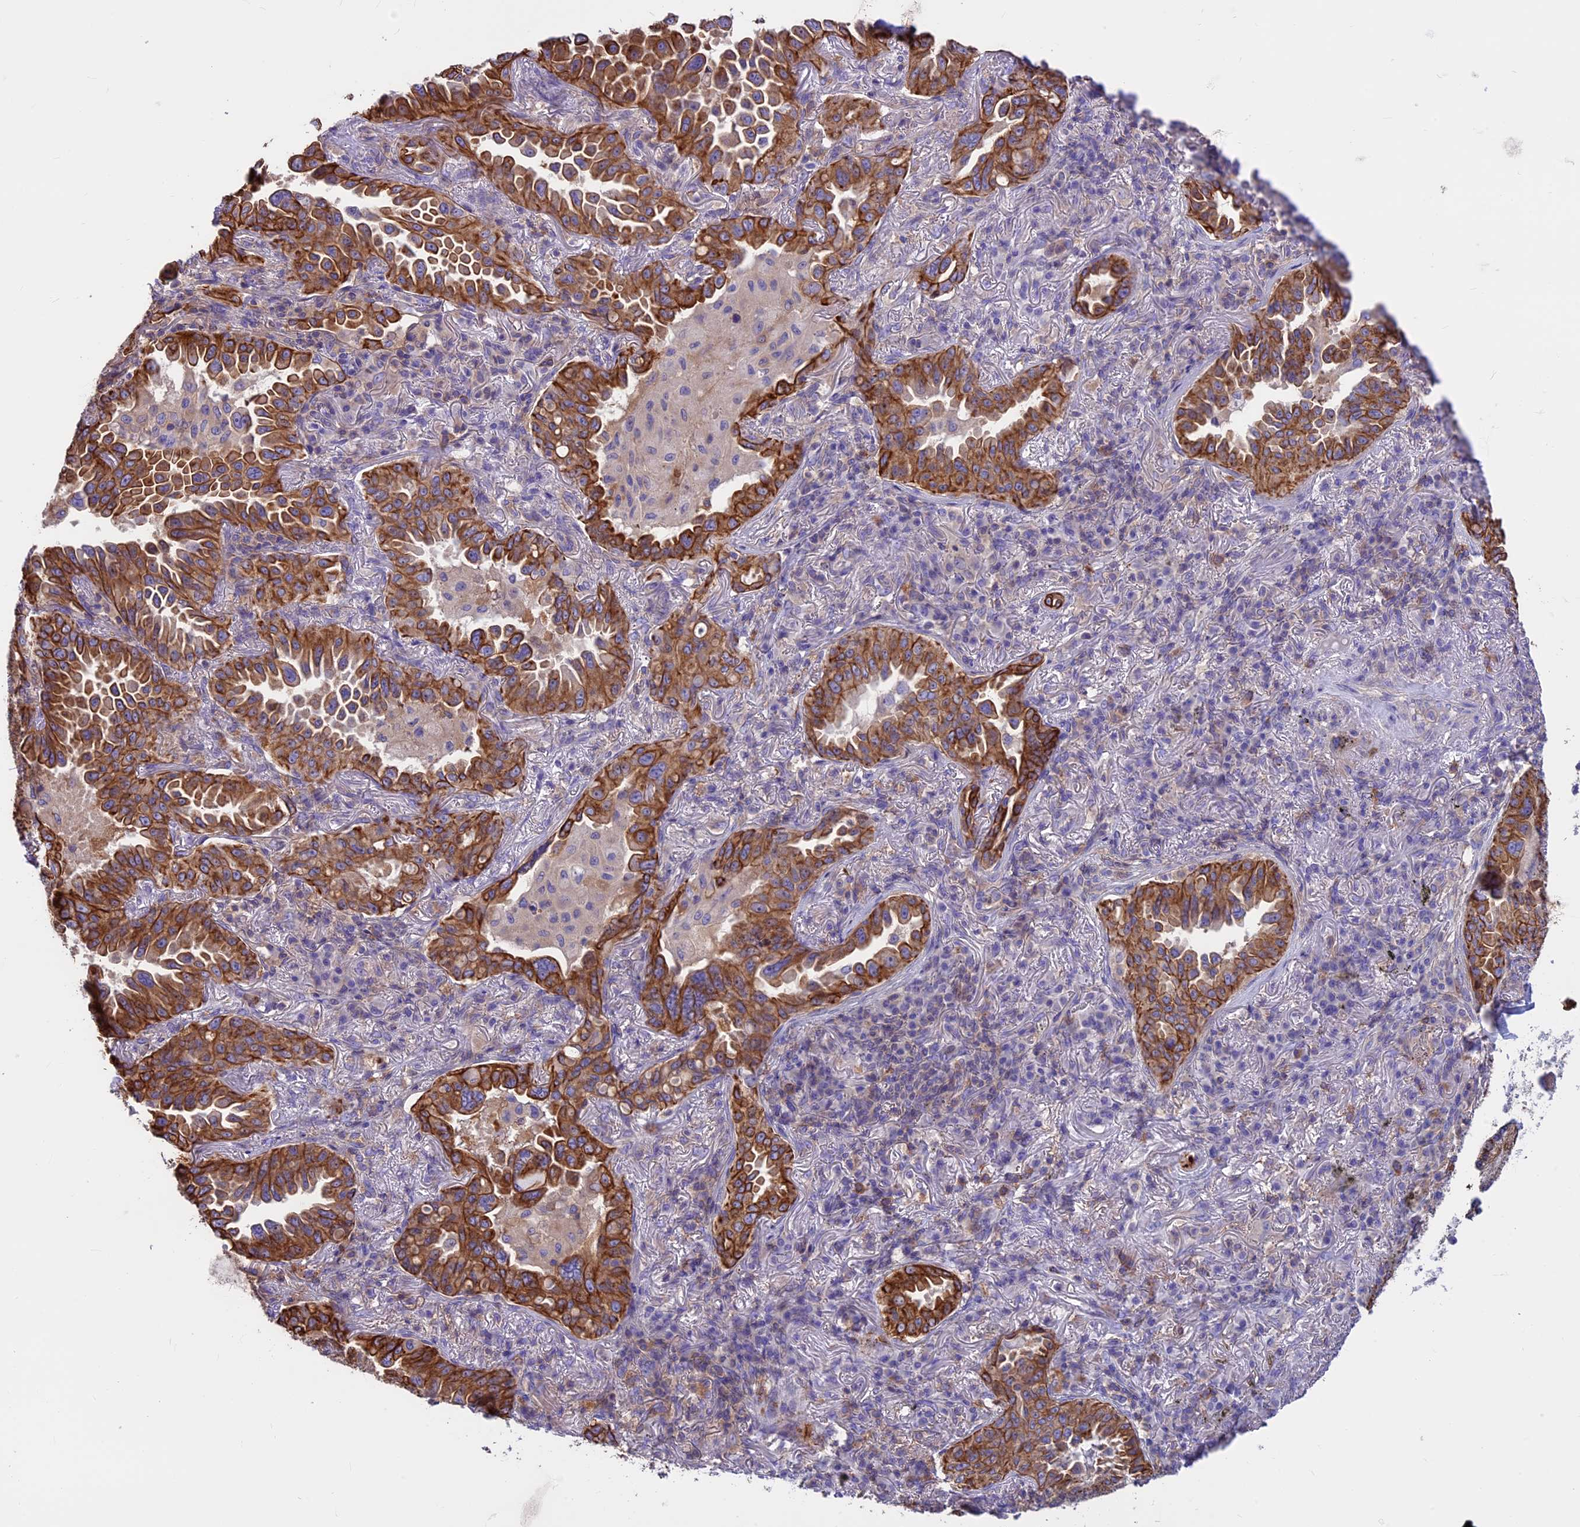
{"staining": {"intensity": "strong", "quantity": ">75%", "location": "cytoplasmic/membranous"}, "tissue": "lung cancer", "cell_type": "Tumor cells", "image_type": "cancer", "snomed": [{"axis": "morphology", "description": "Adenocarcinoma, NOS"}, {"axis": "topography", "description": "Lung"}], "caption": "An image of lung cancer stained for a protein reveals strong cytoplasmic/membranous brown staining in tumor cells.", "gene": "CDAN1", "patient": {"sex": "female", "age": 69}}